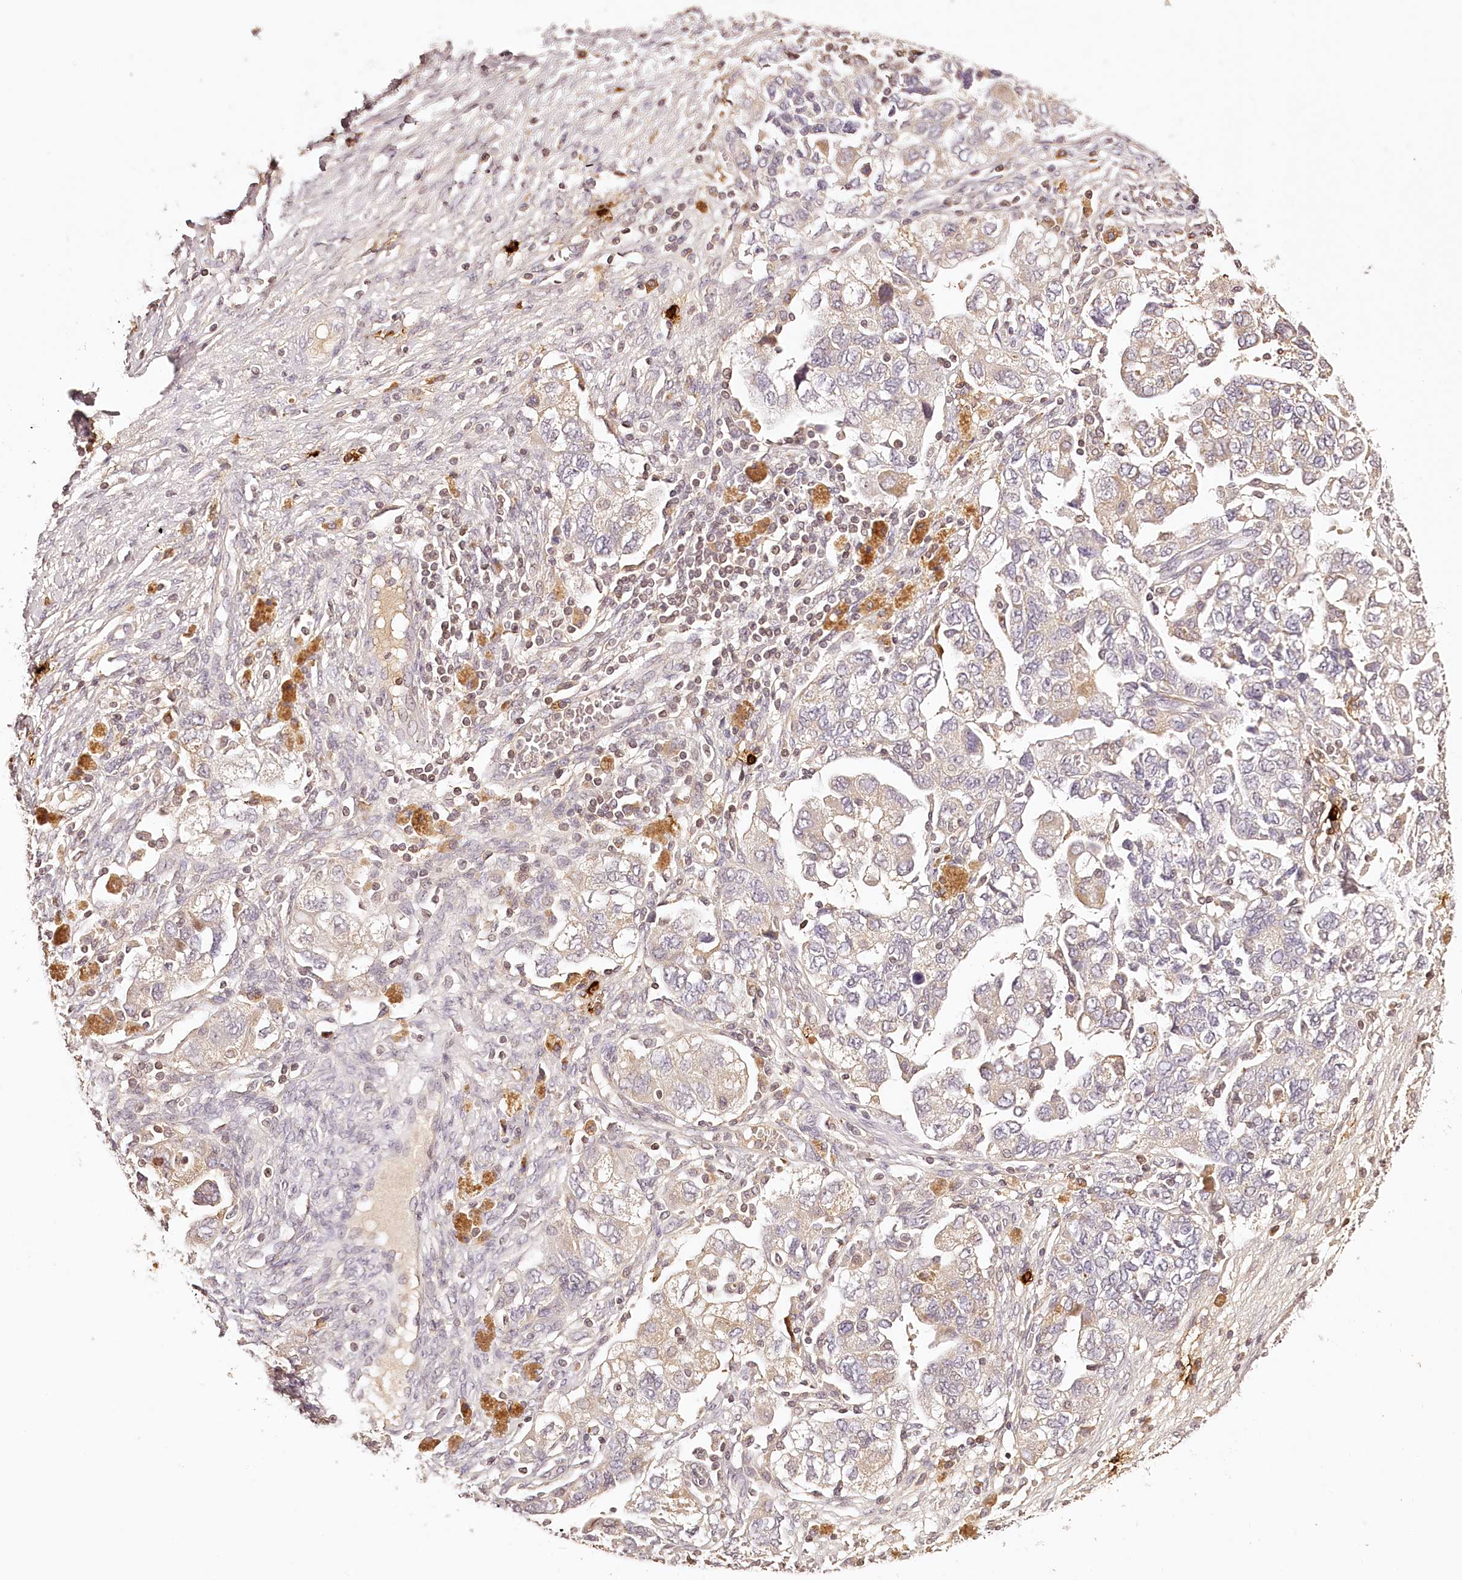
{"staining": {"intensity": "negative", "quantity": "none", "location": "none"}, "tissue": "ovarian cancer", "cell_type": "Tumor cells", "image_type": "cancer", "snomed": [{"axis": "morphology", "description": "Carcinoma, NOS"}, {"axis": "morphology", "description": "Cystadenocarcinoma, serous, NOS"}, {"axis": "topography", "description": "Ovary"}], "caption": "Tumor cells show no significant expression in ovarian serous cystadenocarcinoma. (Immunohistochemistry (ihc), brightfield microscopy, high magnification).", "gene": "SYNGR1", "patient": {"sex": "female", "age": 69}}